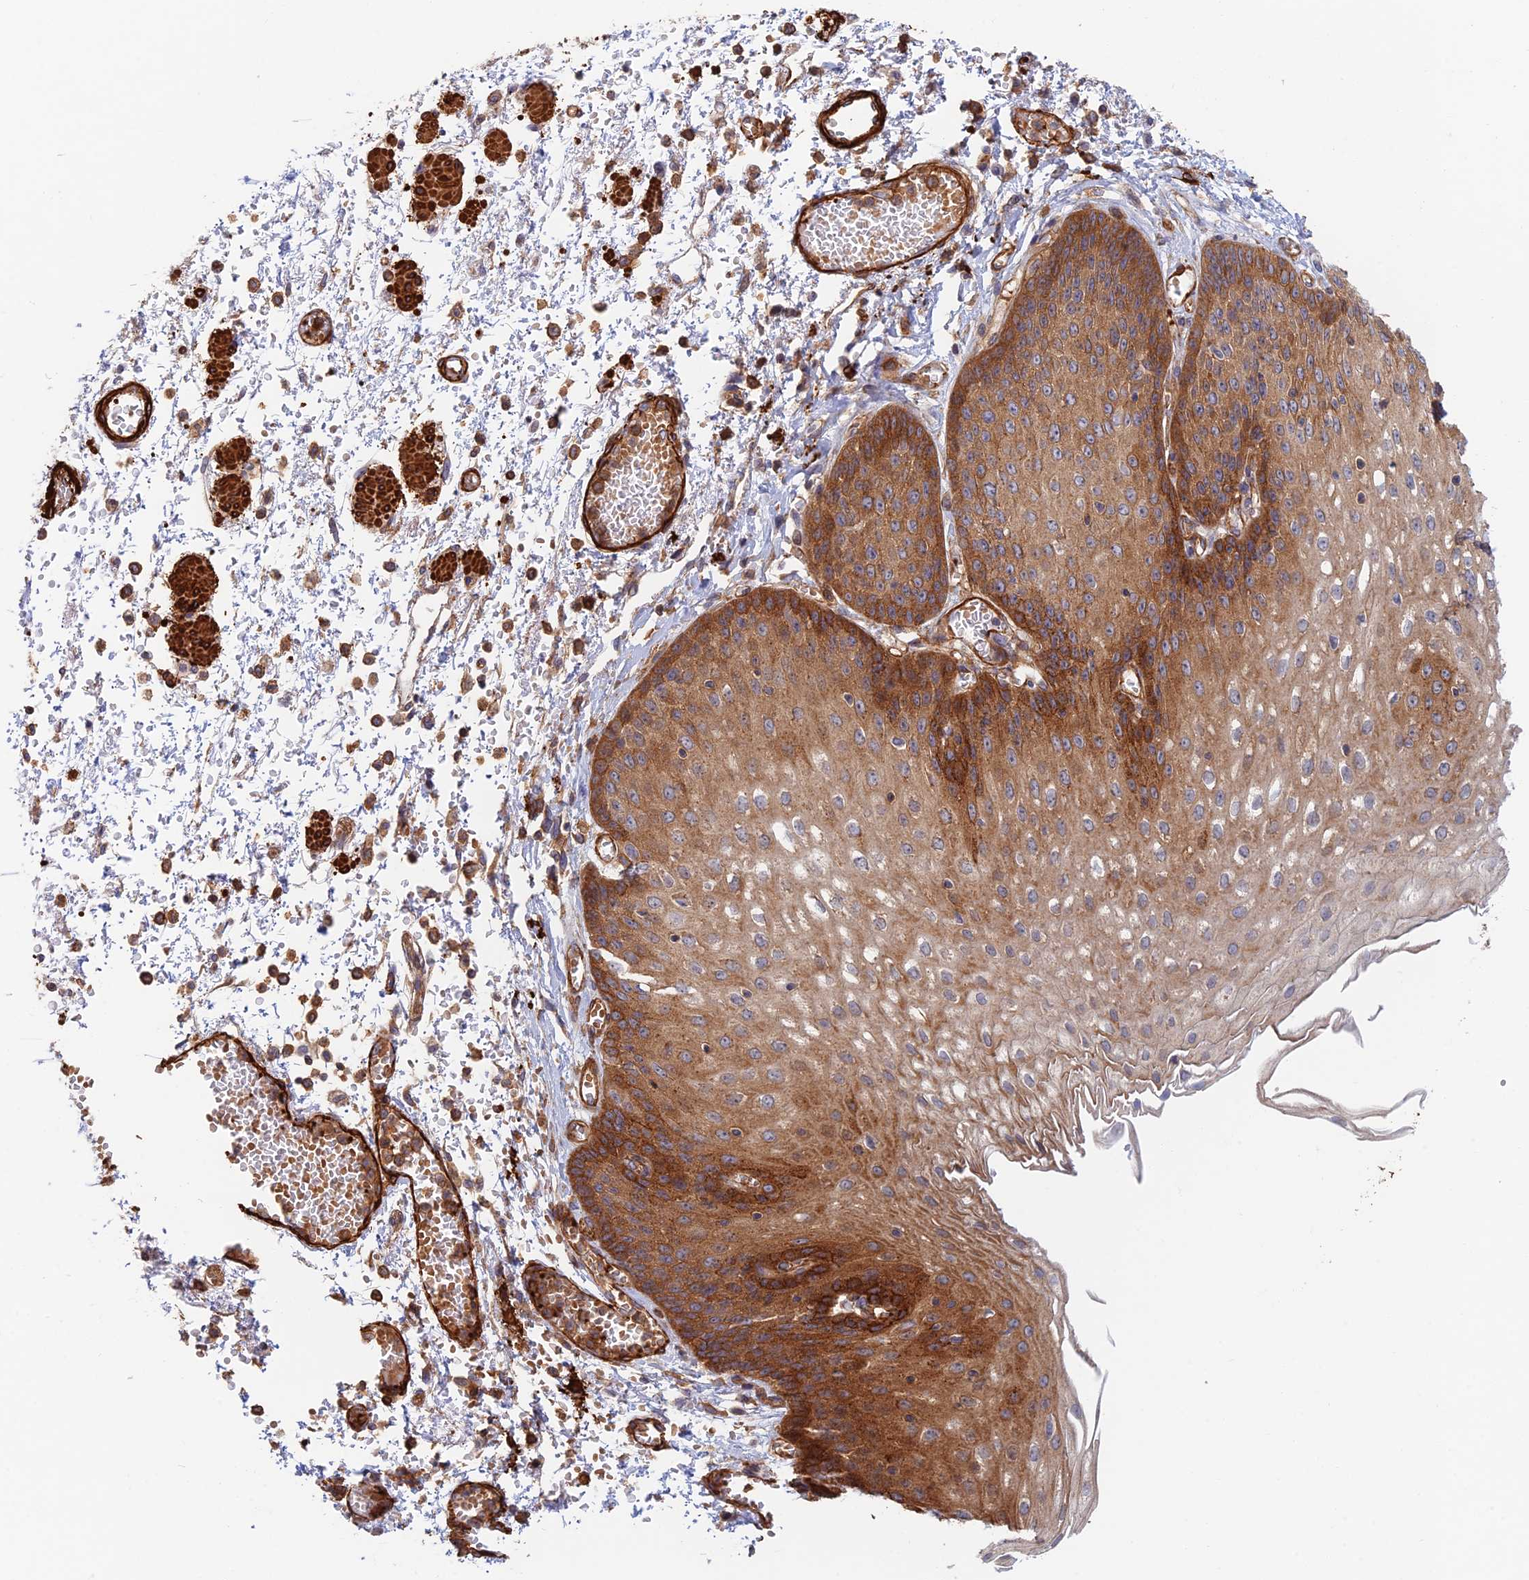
{"staining": {"intensity": "strong", "quantity": ">75%", "location": "cytoplasmic/membranous"}, "tissue": "esophagus", "cell_type": "Squamous epithelial cells", "image_type": "normal", "snomed": [{"axis": "morphology", "description": "Normal tissue, NOS"}, {"axis": "topography", "description": "Esophagus"}], "caption": "The immunohistochemical stain highlights strong cytoplasmic/membranous positivity in squamous epithelial cells of normal esophagus. (Brightfield microscopy of DAB IHC at high magnification).", "gene": "PAK4", "patient": {"sex": "male", "age": 81}}